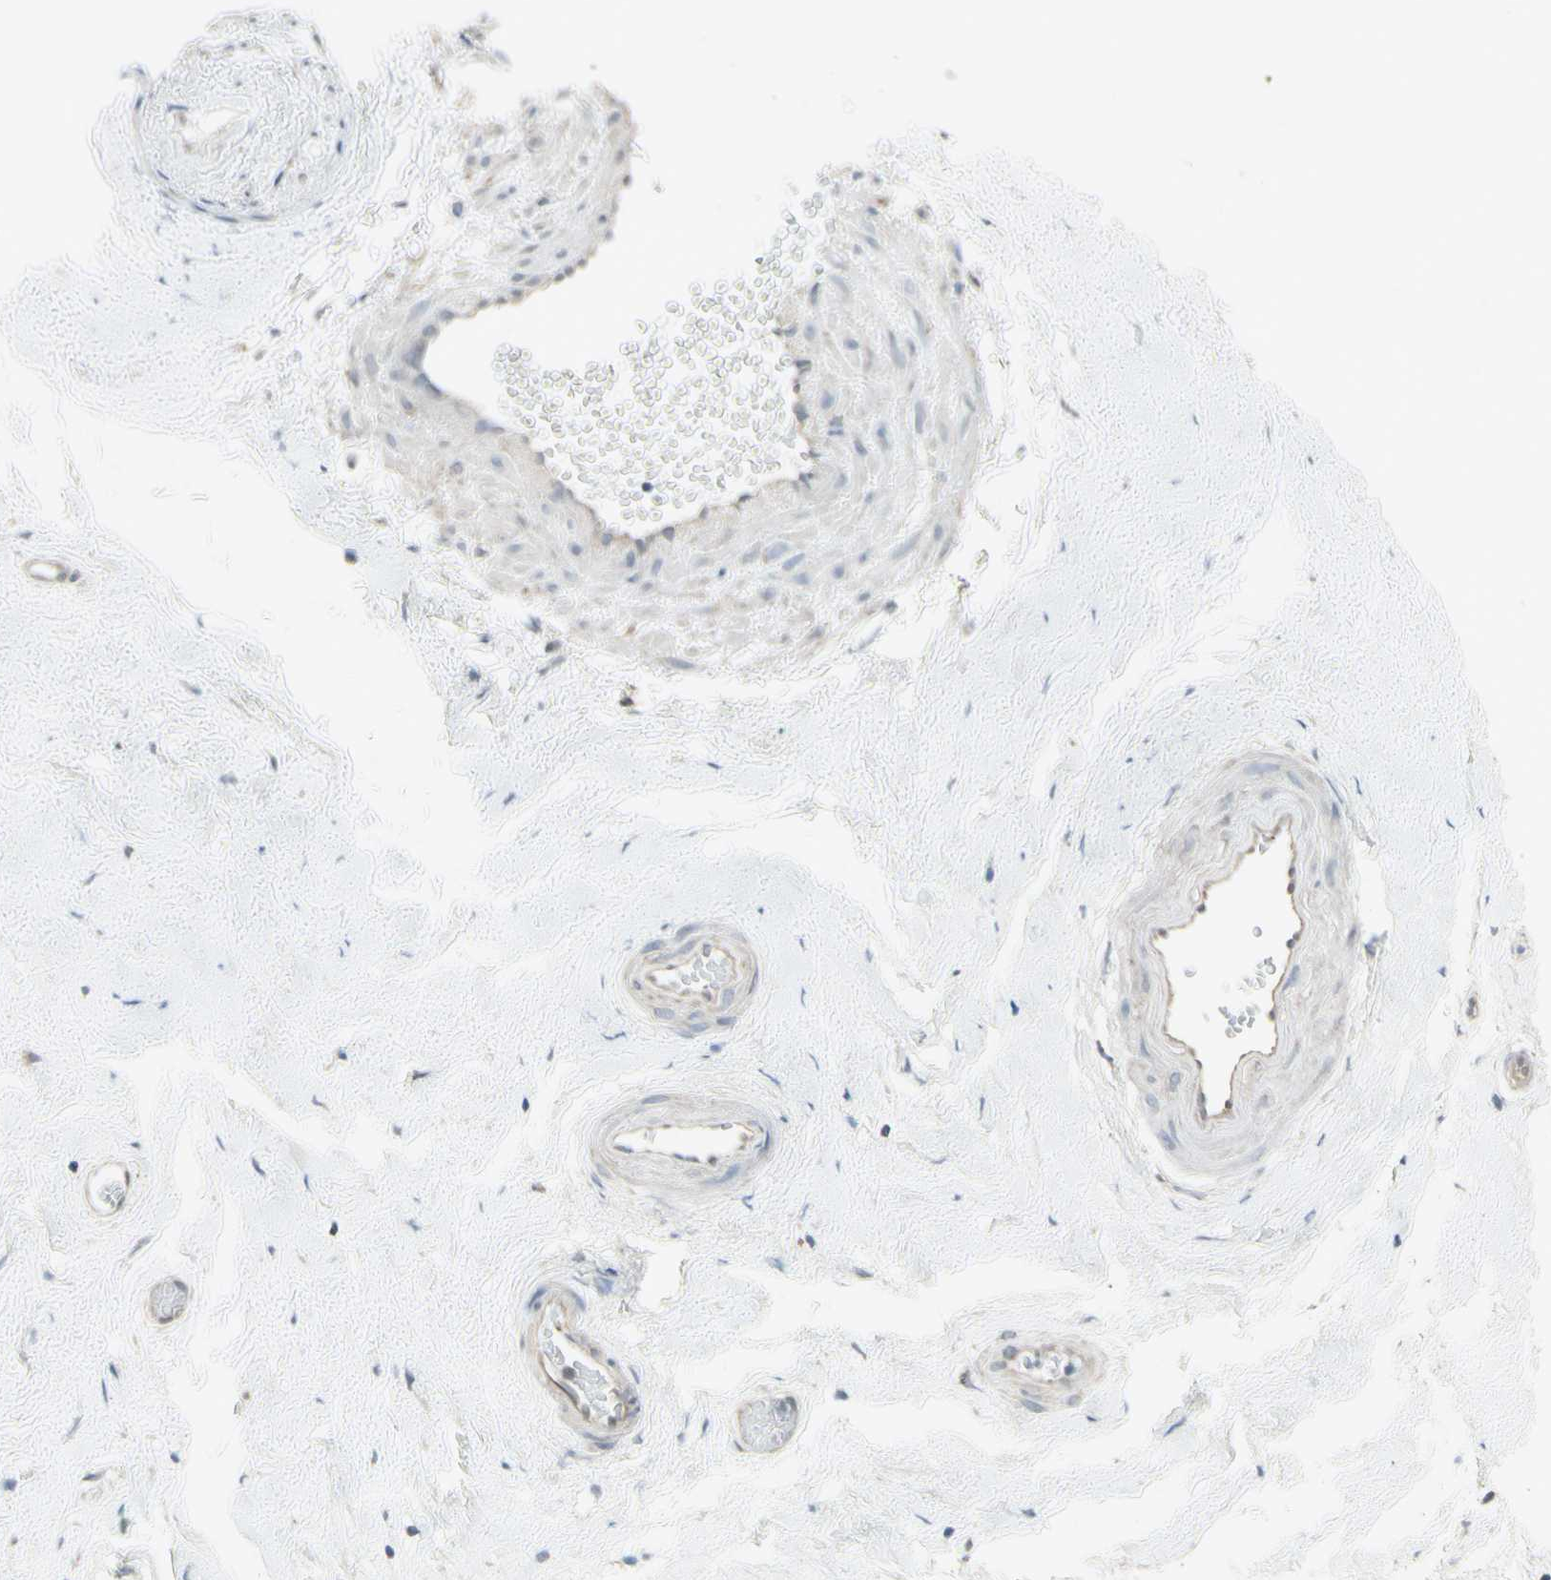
{"staining": {"intensity": "strong", "quantity": ">75%", "location": "cytoplasmic/membranous"}, "tissue": "nasopharynx", "cell_type": "Respiratory epithelial cells", "image_type": "normal", "snomed": [{"axis": "morphology", "description": "Normal tissue, NOS"}, {"axis": "morphology", "description": "Inflammation, NOS"}, {"axis": "topography", "description": "Nasopharynx"}], "caption": "A brown stain labels strong cytoplasmic/membranous expression of a protein in respiratory epithelial cells of normal nasopharynx.", "gene": "ENSG00000285526", "patient": {"sex": "male", "age": 48}}